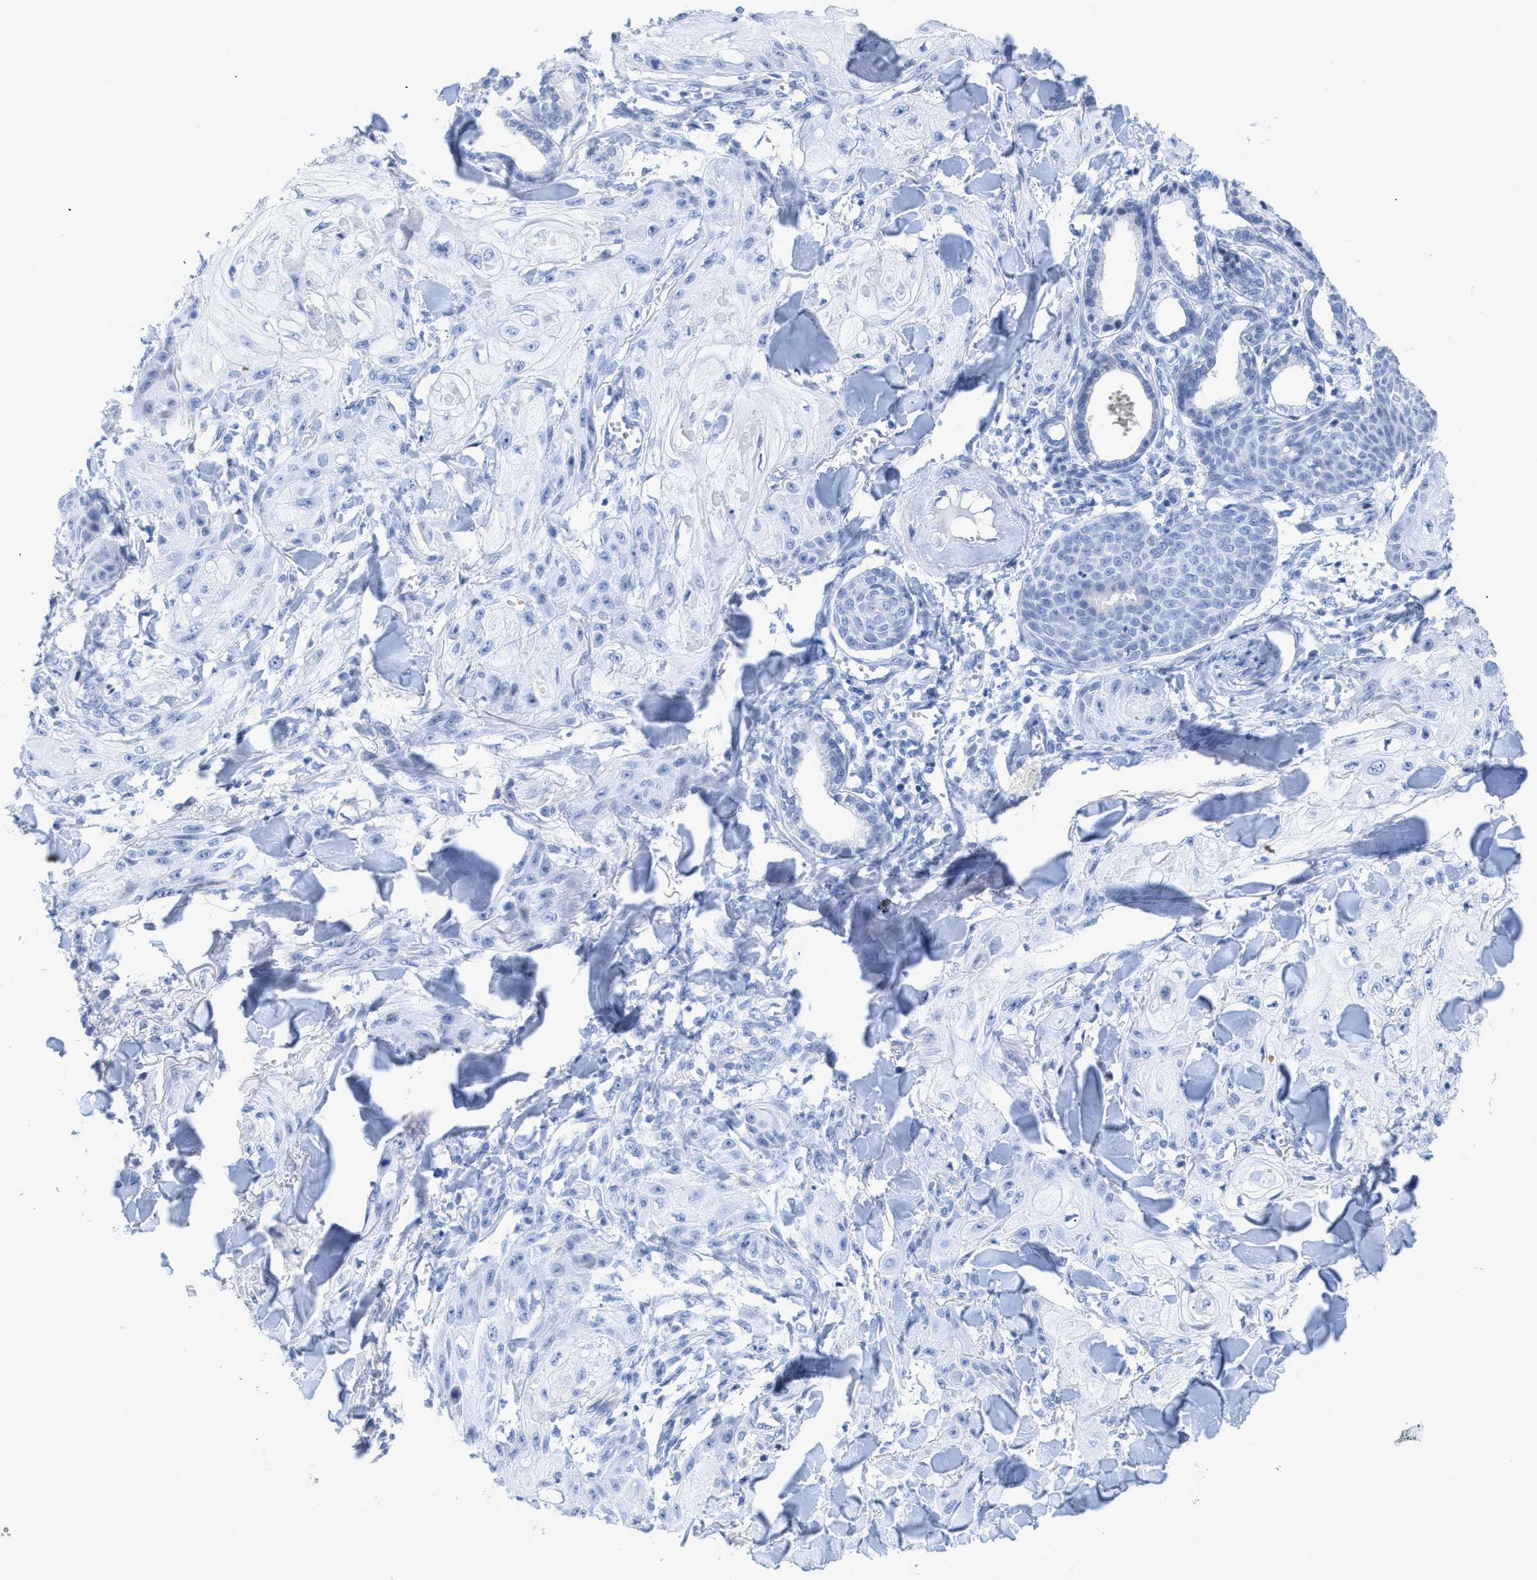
{"staining": {"intensity": "negative", "quantity": "none", "location": "none"}, "tissue": "skin cancer", "cell_type": "Tumor cells", "image_type": "cancer", "snomed": [{"axis": "morphology", "description": "Squamous cell carcinoma, NOS"}, {"axis": "topography", "description": "Skin"}], "caption": "This is an IHC histopathology image of human skin squamous cell carcinoma. There is no staining in tumor cells.", "gene": "CRYM", "patient": {"sex": "male", "age": 74}}